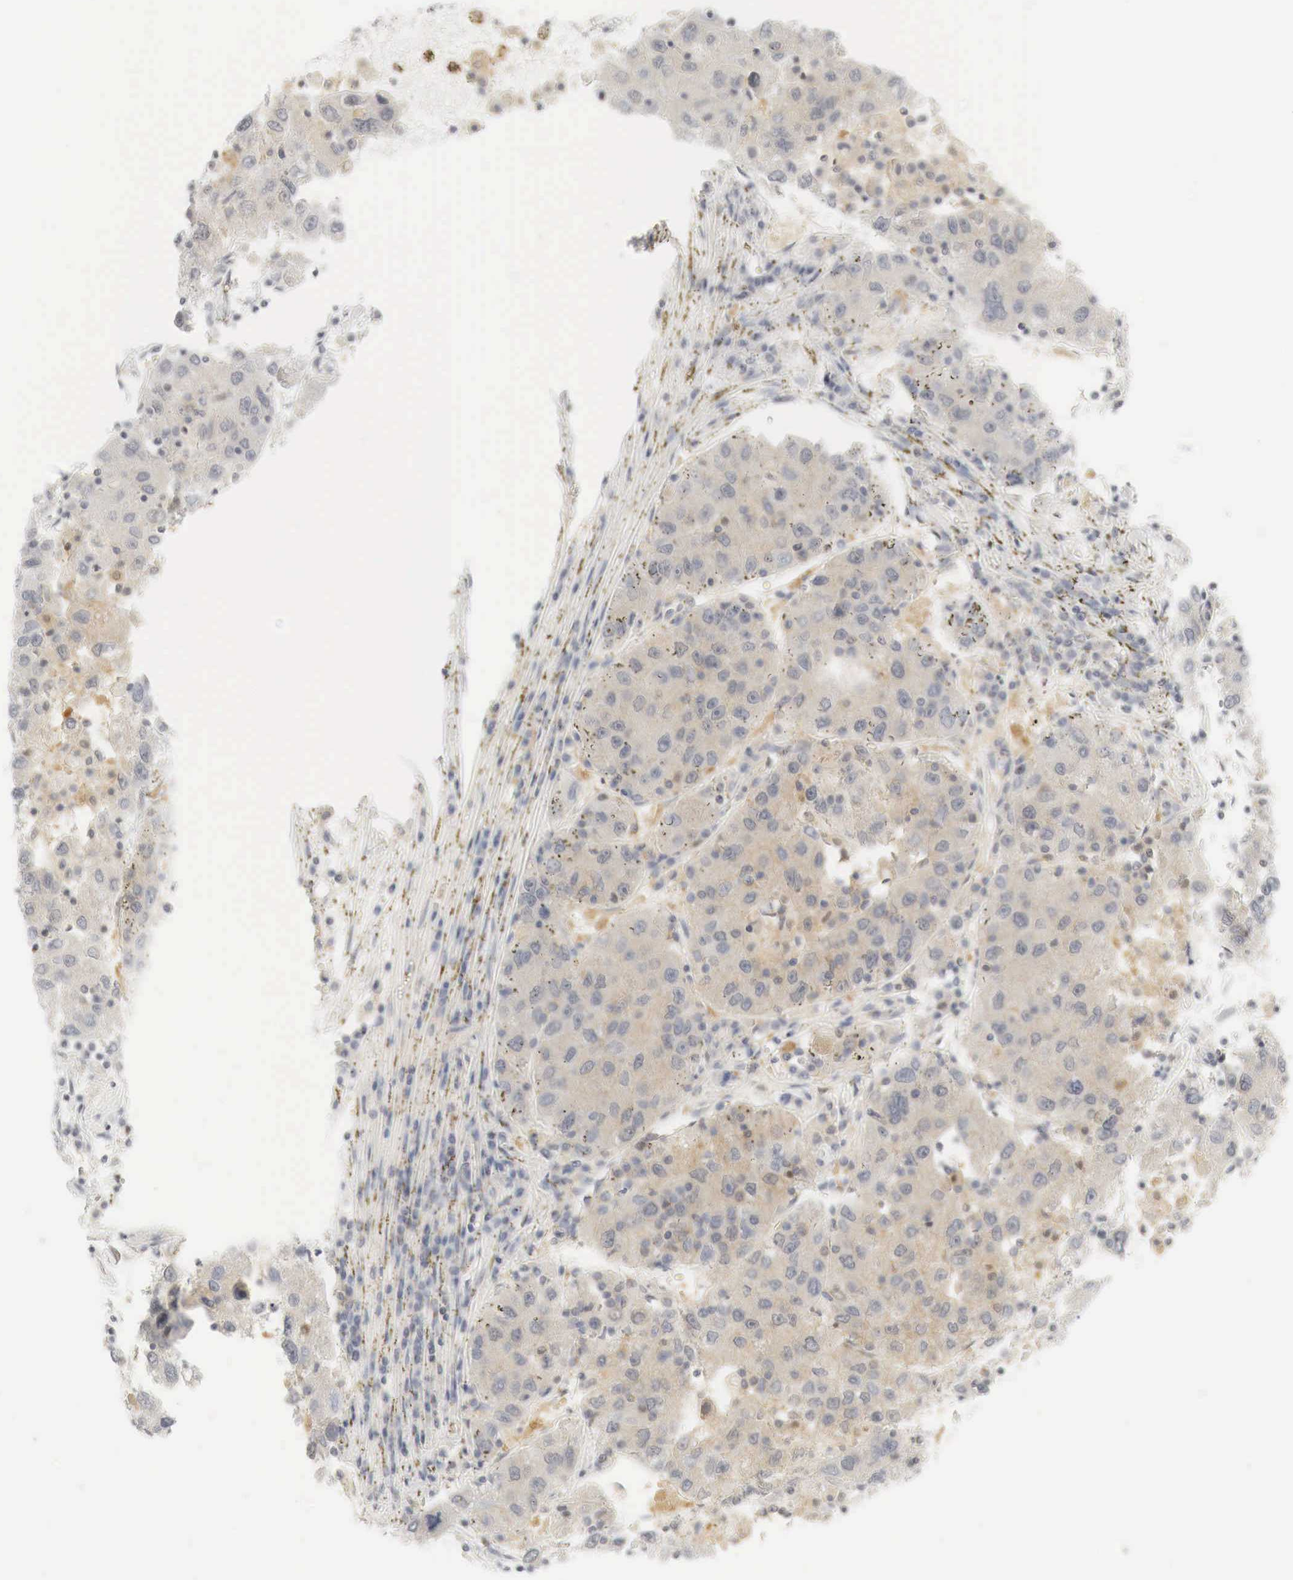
{"staining": {"intensity": "weak", "quantity": "25%-75%", "location": "cytoplasmic/membranous"}, "tissue": "liver cancer", "cell_type": "Tumor cells", "image_type": "cancer", "snomed": [{"axis": "morphology", "description": "Carcinoma, Hepatocellular, NOS"}, {"axis": "topography", "description": "Liver"}], "caption": "Immunohistochemical staining of liver hepatocellular carcinoma shows weak cytoplasmic/membranous protein positivity in approximately 25%-75% of tumor cells.", "gene": "MYC", "patient": {"sex": "male", "age": 49}}